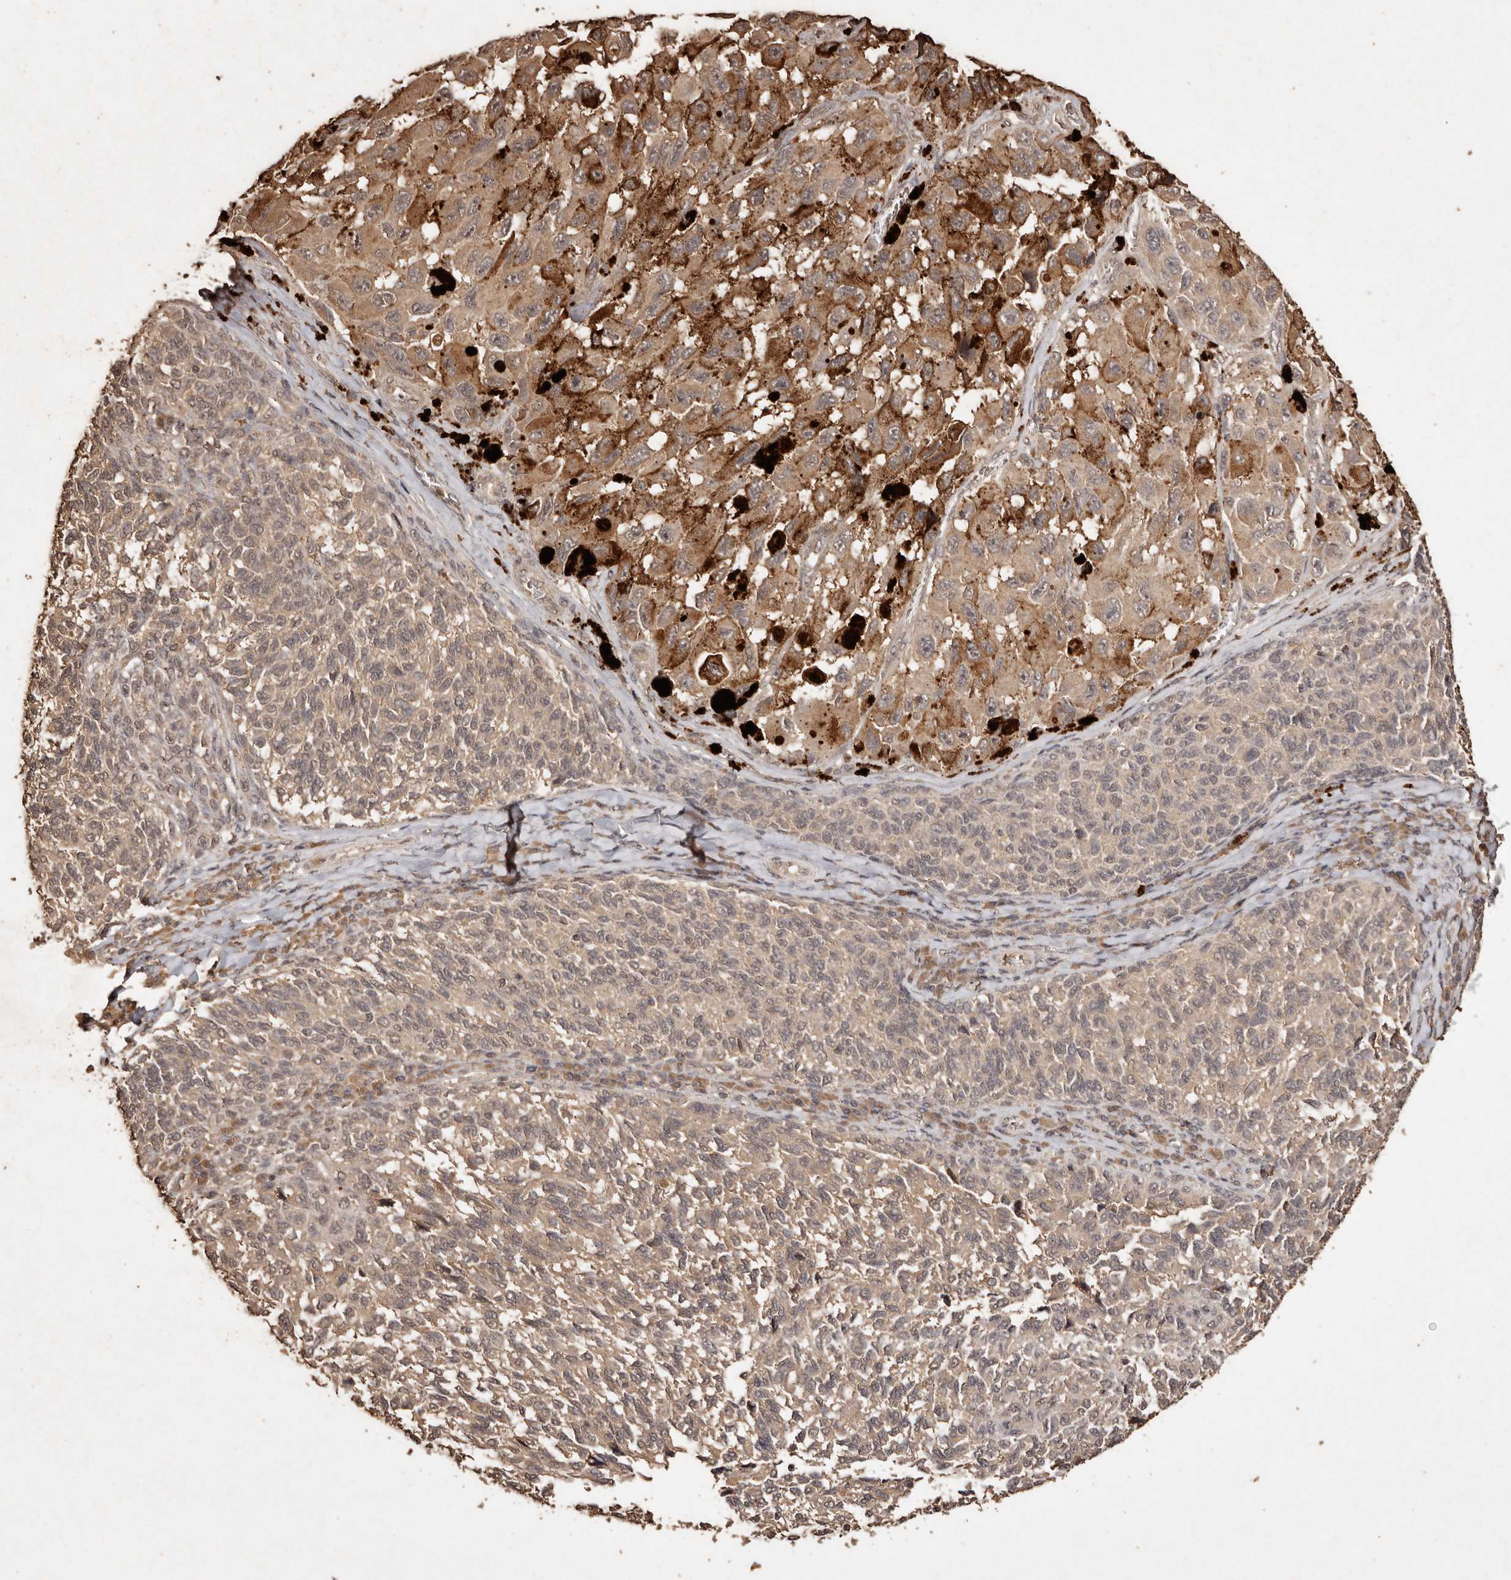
{"staining": {"intensity": "weak", "quantity": ">75%", "location": "cytoplasmic/membranous"}, "tissue": "melanoma", "cell_type": "Tumor cells", "image_type": "cancer", "snomed": [{"axis": "morphology", "description": "Malignant melanoma, NOS"}, {"axis": "topography", "description": "Skin"}], "caption": "Immunohistochemical staining of malignant melanoma demonstrates low levels of weak cytoplasmic/membranous protein staining in about >75% of tumor cells. (brown staining indicates protein expression, while blue staining denotes nuclei).", "gene": "PKDCC", "patient": {"sex": "female", "age": 73}}